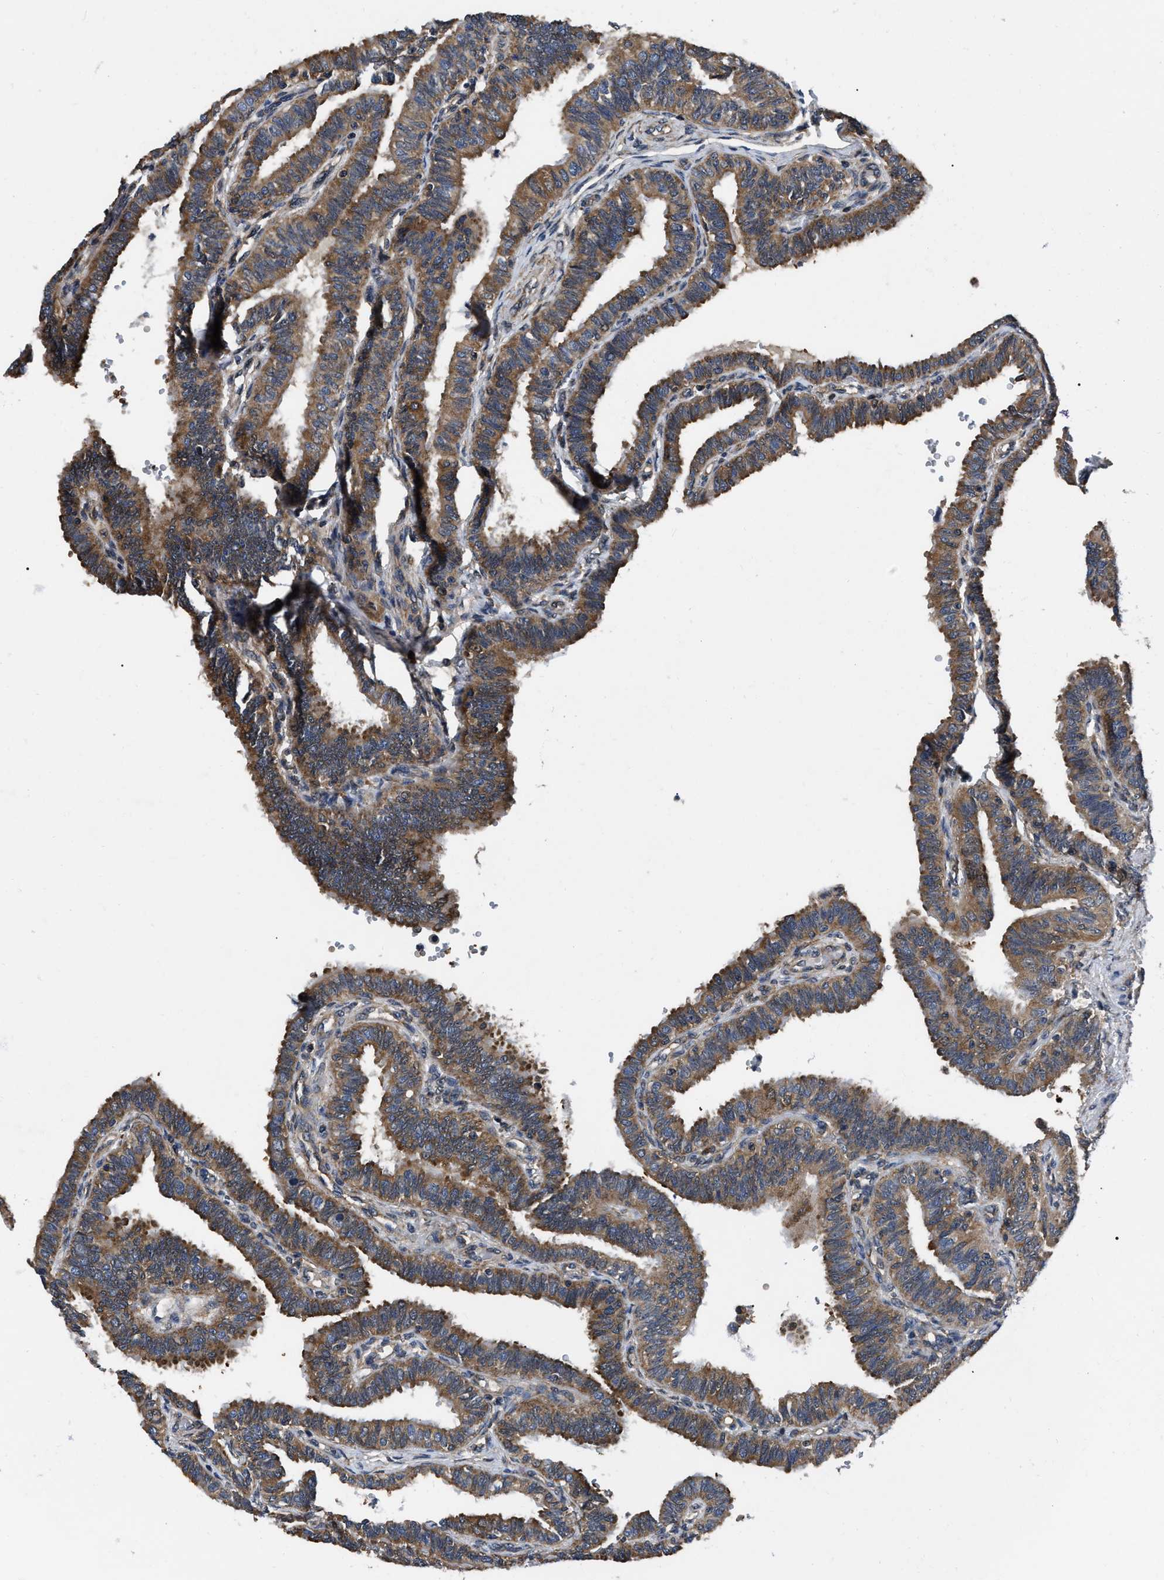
{"staining": {"intensity": "moderate", "quantity": ">75%", "location": "cytoplasmic/membranous"}, "tissue": "fallopian tube", "cell_type": "Glandular cells", "image_type": "normal", "snomed": [{"axis": "morphology", "description": "Normal tissue, NOS"}, {"axis": "topography", "description": "Fallopian tube"}, {"axis": "topography", "description": "Placenta"}], "caption": "Approximately >75% of glandular cells in benign human fallopian tube demonstrate moderate cytoplasmic/membranous protein expression as visualized by brown immunohistochemical staining.", "gene": "GET4", "patient": {"sex": "female", "age": 34}}